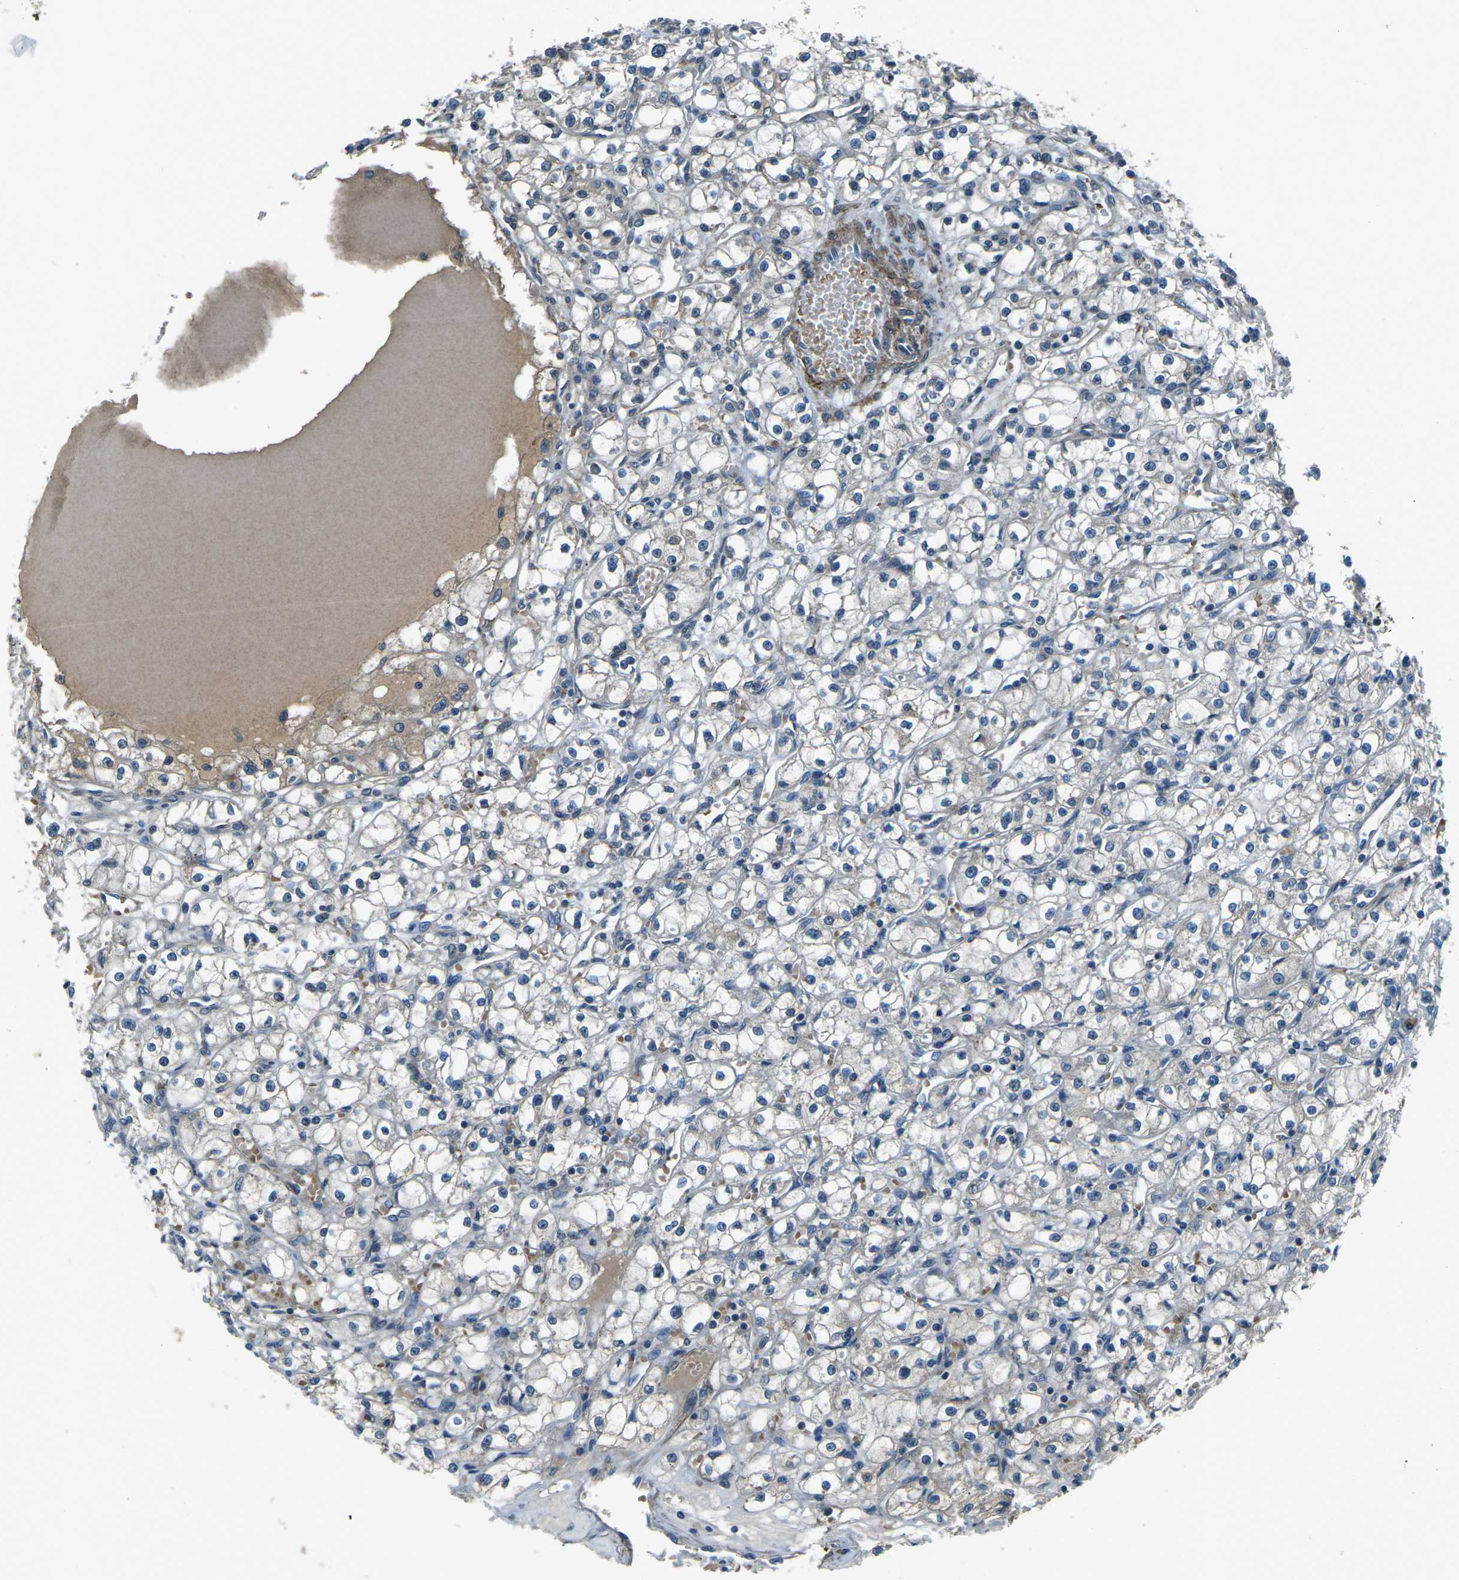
{"staining": {"intensity": "negative", "quantity": "none", "location": "none"}, "tissue": "renal cancer", "cell_type": "Tumor cells", "image_type": "cancer", "snomed": [{"axis": "morphology", "description": "Adenocarcinoma, NOS"}, {"axis": "topography", "description": "Kidney"}], "caption": "There is no significant expression in tumor cells of renal adenocarcinoma. (Stains: DAB IHC with hematoxylin counter stain, Microscopy: brightfield microscopy at high magnification).", "gene": "AFAP1", "patient": {"sex": "male", "age": 56}}